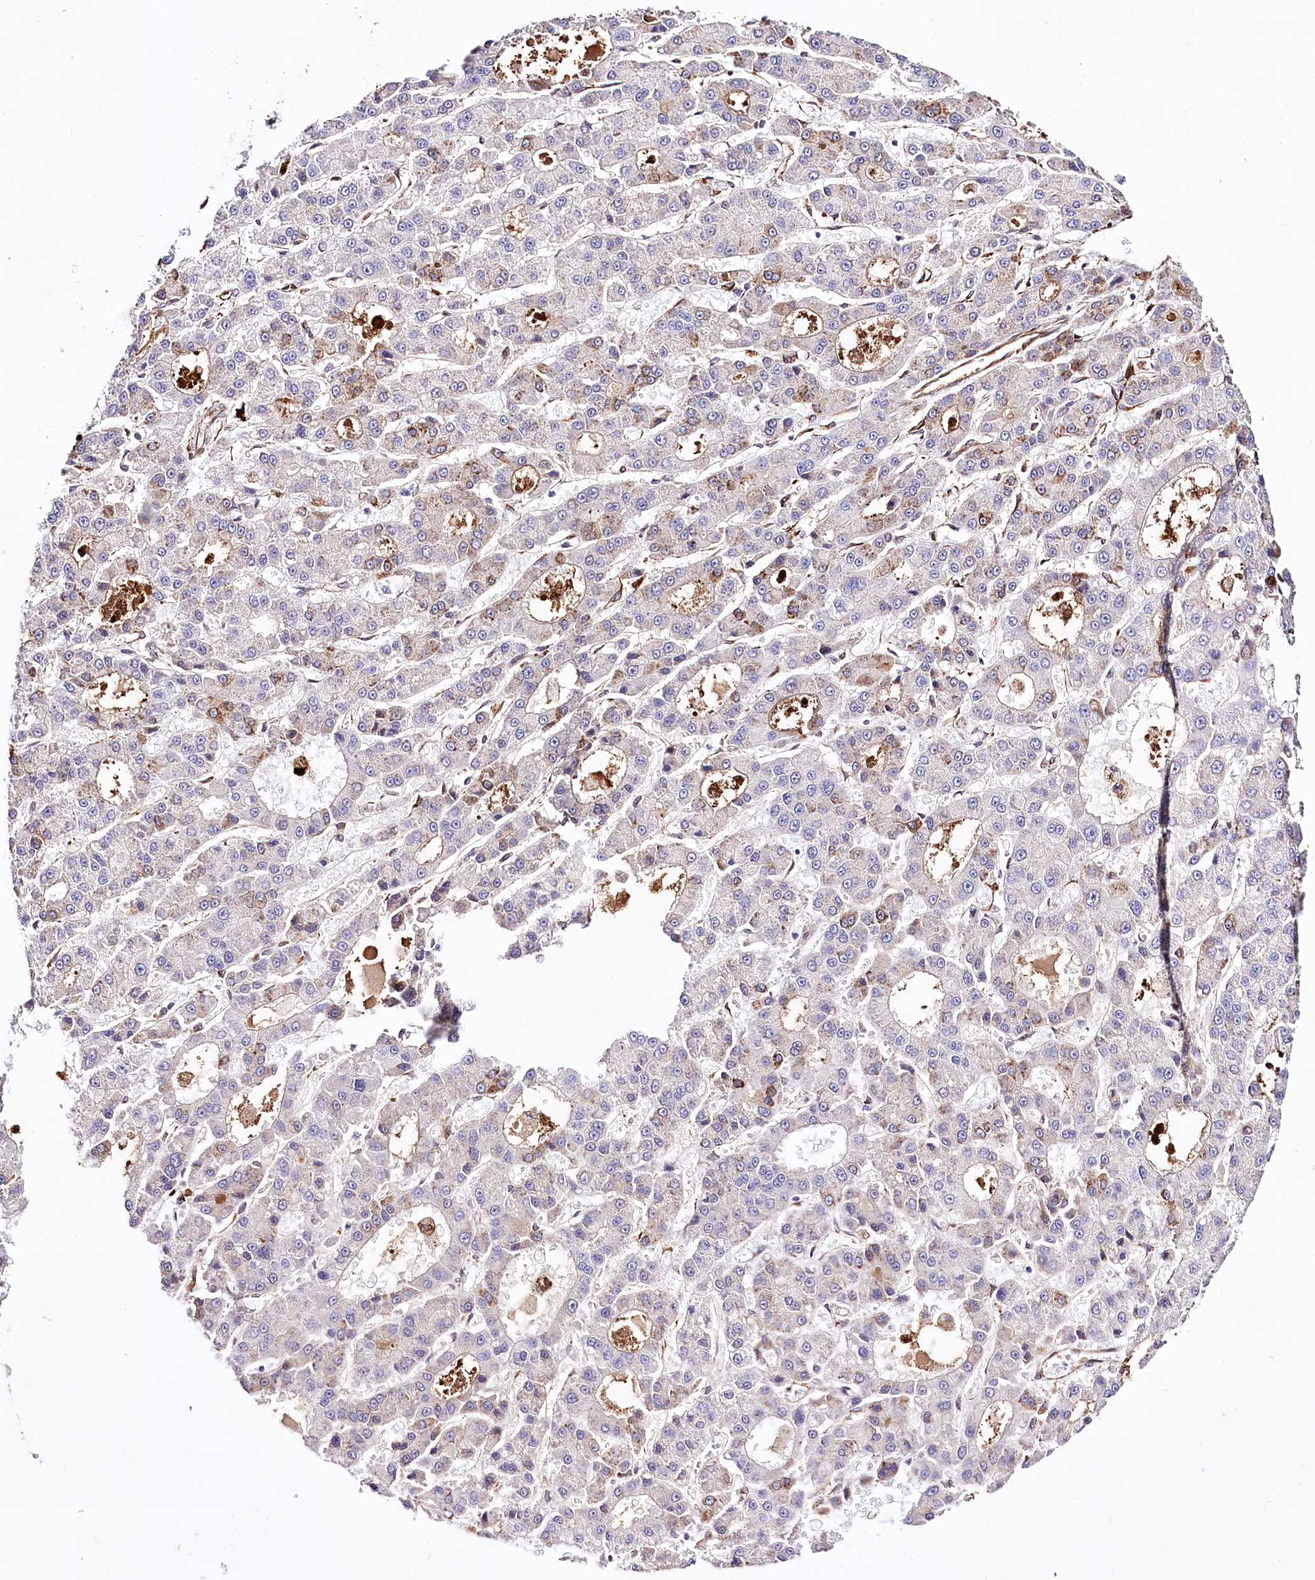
{"staining": {"intensity": "negative", "quantity": "none", "location": "none"}, "tissue": "liver cancer", "cell_type": "Tumor cells", "image_type": "cancer", "snomed": [{"axis": "morphology", "description": "Carcinoma, Hepatocellular, NOS"}, {"axis": "topography", "description": "Liver"}], "caption": "DAB (3,3'-diaminobenzidine) immunohistochemical staining of liver cancer (hepatocellular carcinoma) shows no significant positivity in tumor cells. (DAB IHC, high magnification).", "gene": "WWC1", "patient": {"sex": "male", "age": 70}}